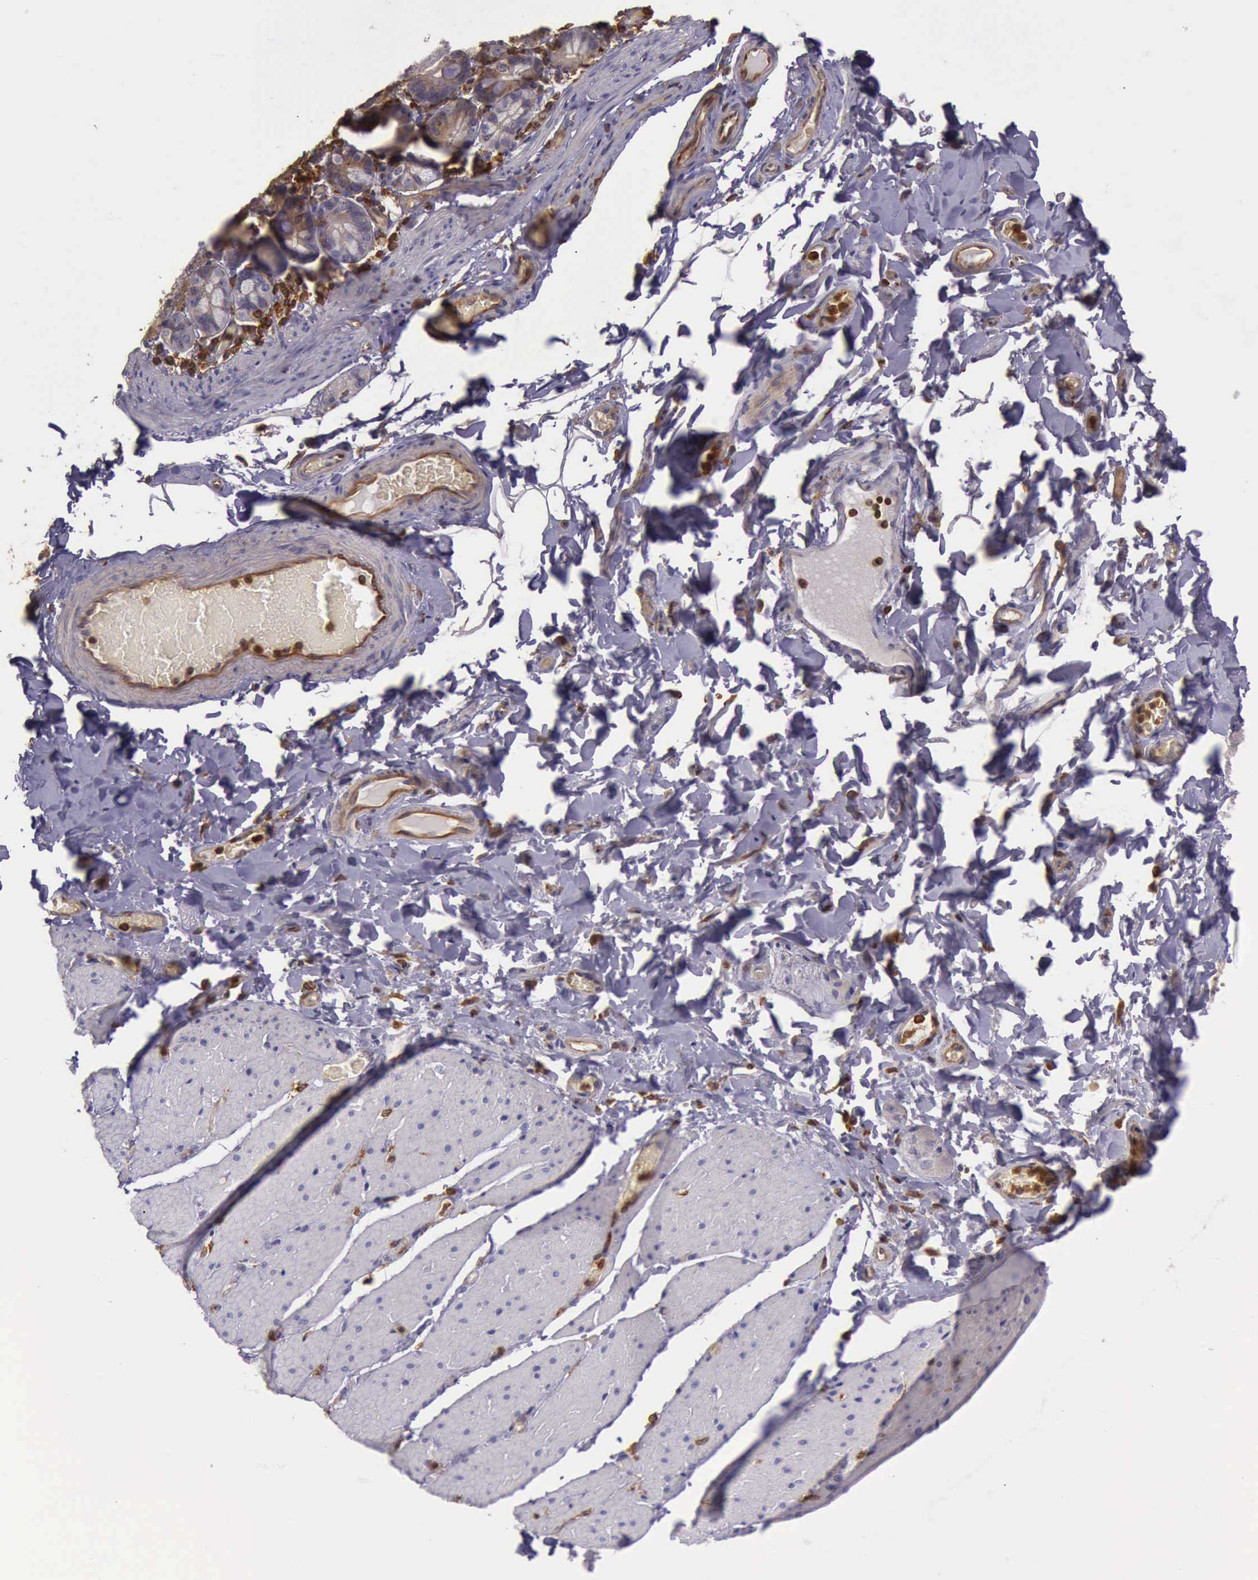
{"staining": {"intensity": "weak", "quantity": "<25%", "location": "cytoplasmic/membranous"}, "tissue": "adipose tissue", "cell_type": "Adipocytes", "image_type": "normal", "snomed": [{"axis": "morphology", "description": "Normal tissue, NOS"}, {"axis": "topography", "description": "Duodenum"}], "caption": "Immunohistochemistry (IHC) of benign human adipose tissue reveals no staining in adipocytes.", "gene": "ARHGAP4", "patient": {"sex": "male", "age": 63}}